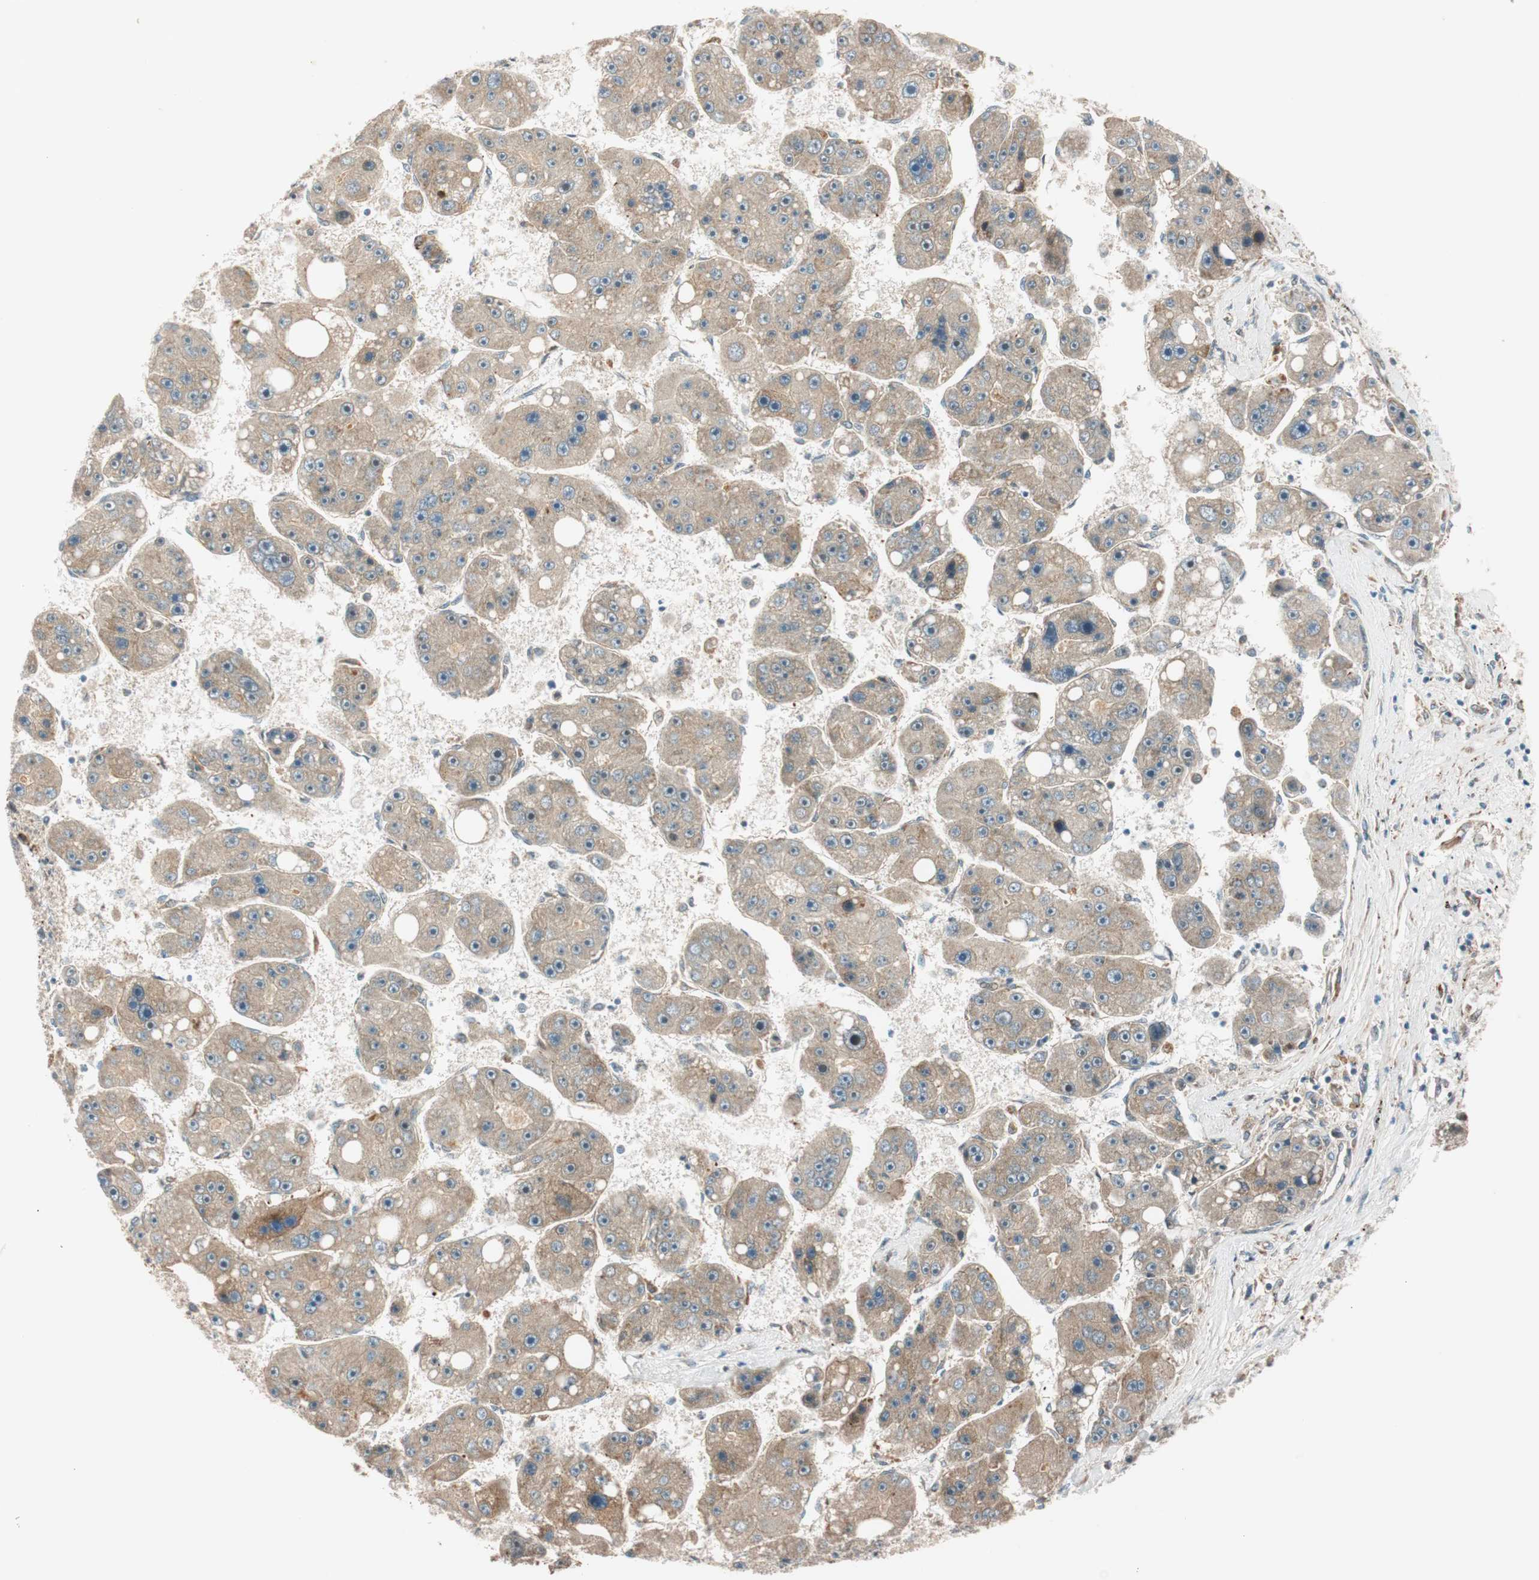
{"staining": {"intensity": "weak", "quantity": "25%-75%", "location": "cytoplasmic/membranous"}, "tissue": "liver cancer", "cell_type": "Tumor cells", "image_type": "cancer", "snomed": [{"axis": "morphology", "description": "Carcinoma, Hepatocellular, NOS"}, {"axis": "topography", "description": "Liver"}], "caption": "Protein expression analysis of human liver hepatocellular carcinoma reveals weak cytoplasmic/membranous expression in about 25%-75% of tumor cells.", "gene": "ABI1", "patient": {"sex": "female", "age": 61}}